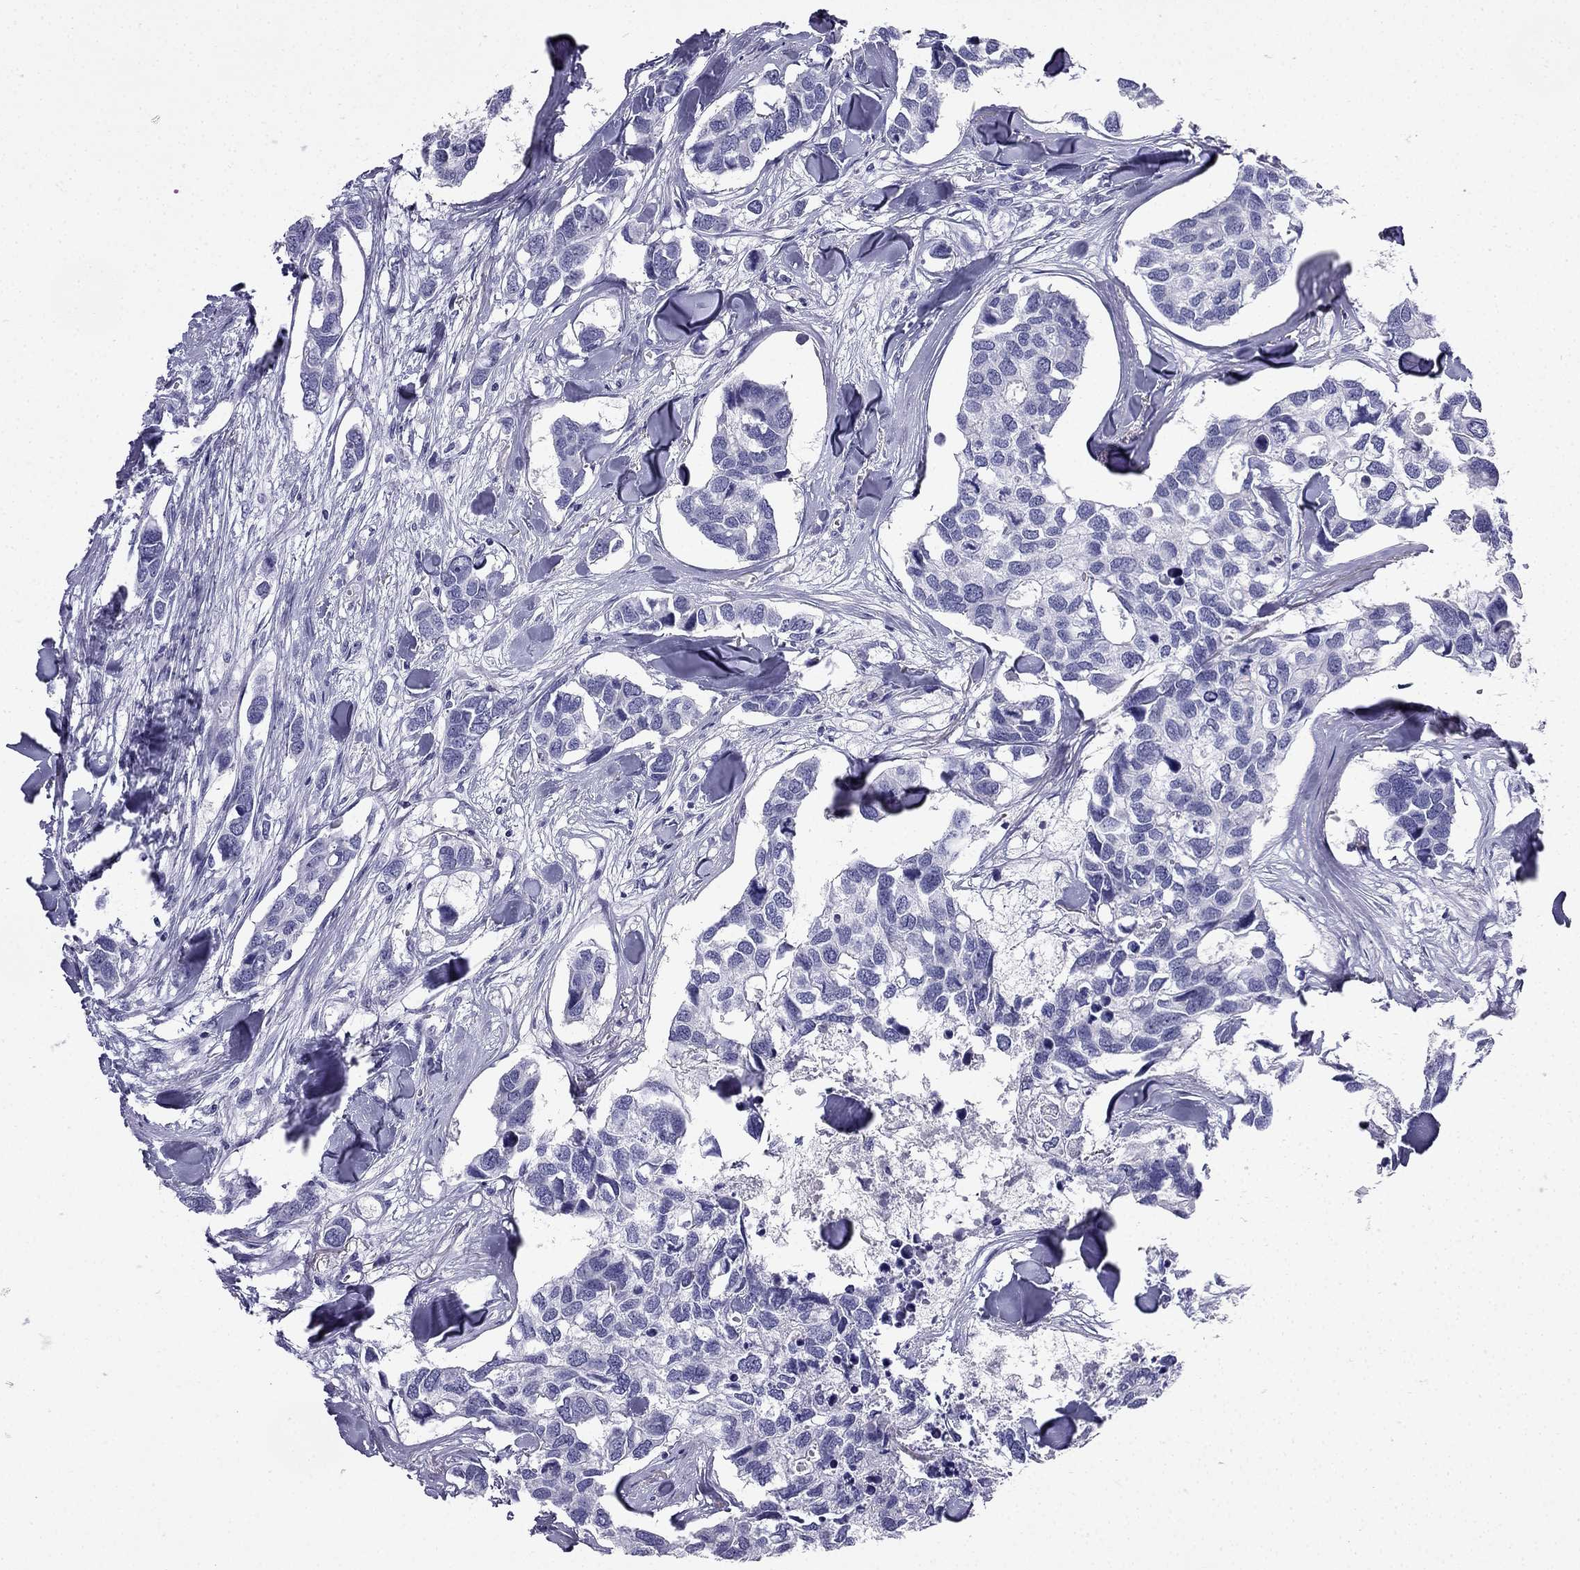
{"staining": {"intensity": "negative", "quantity": "none", "location": "none"}, "tissue": "breast cancer", "cell_type": "Tumor cells", "image_type": "cancer", "snomed": [{"axis": "morphology", "description": "Duct carcinoma"}, {"axis": "topography", "description": "Breast"}], "caption": "DAB (3,3'-diaminobenzidine) immunohistochemical staining of human breast cancer (intraductal carcinoma) reveals no significant positivity in tumor cells.", "gene": "NPTX1", "patient": {"sex": "female", "age": 83}}